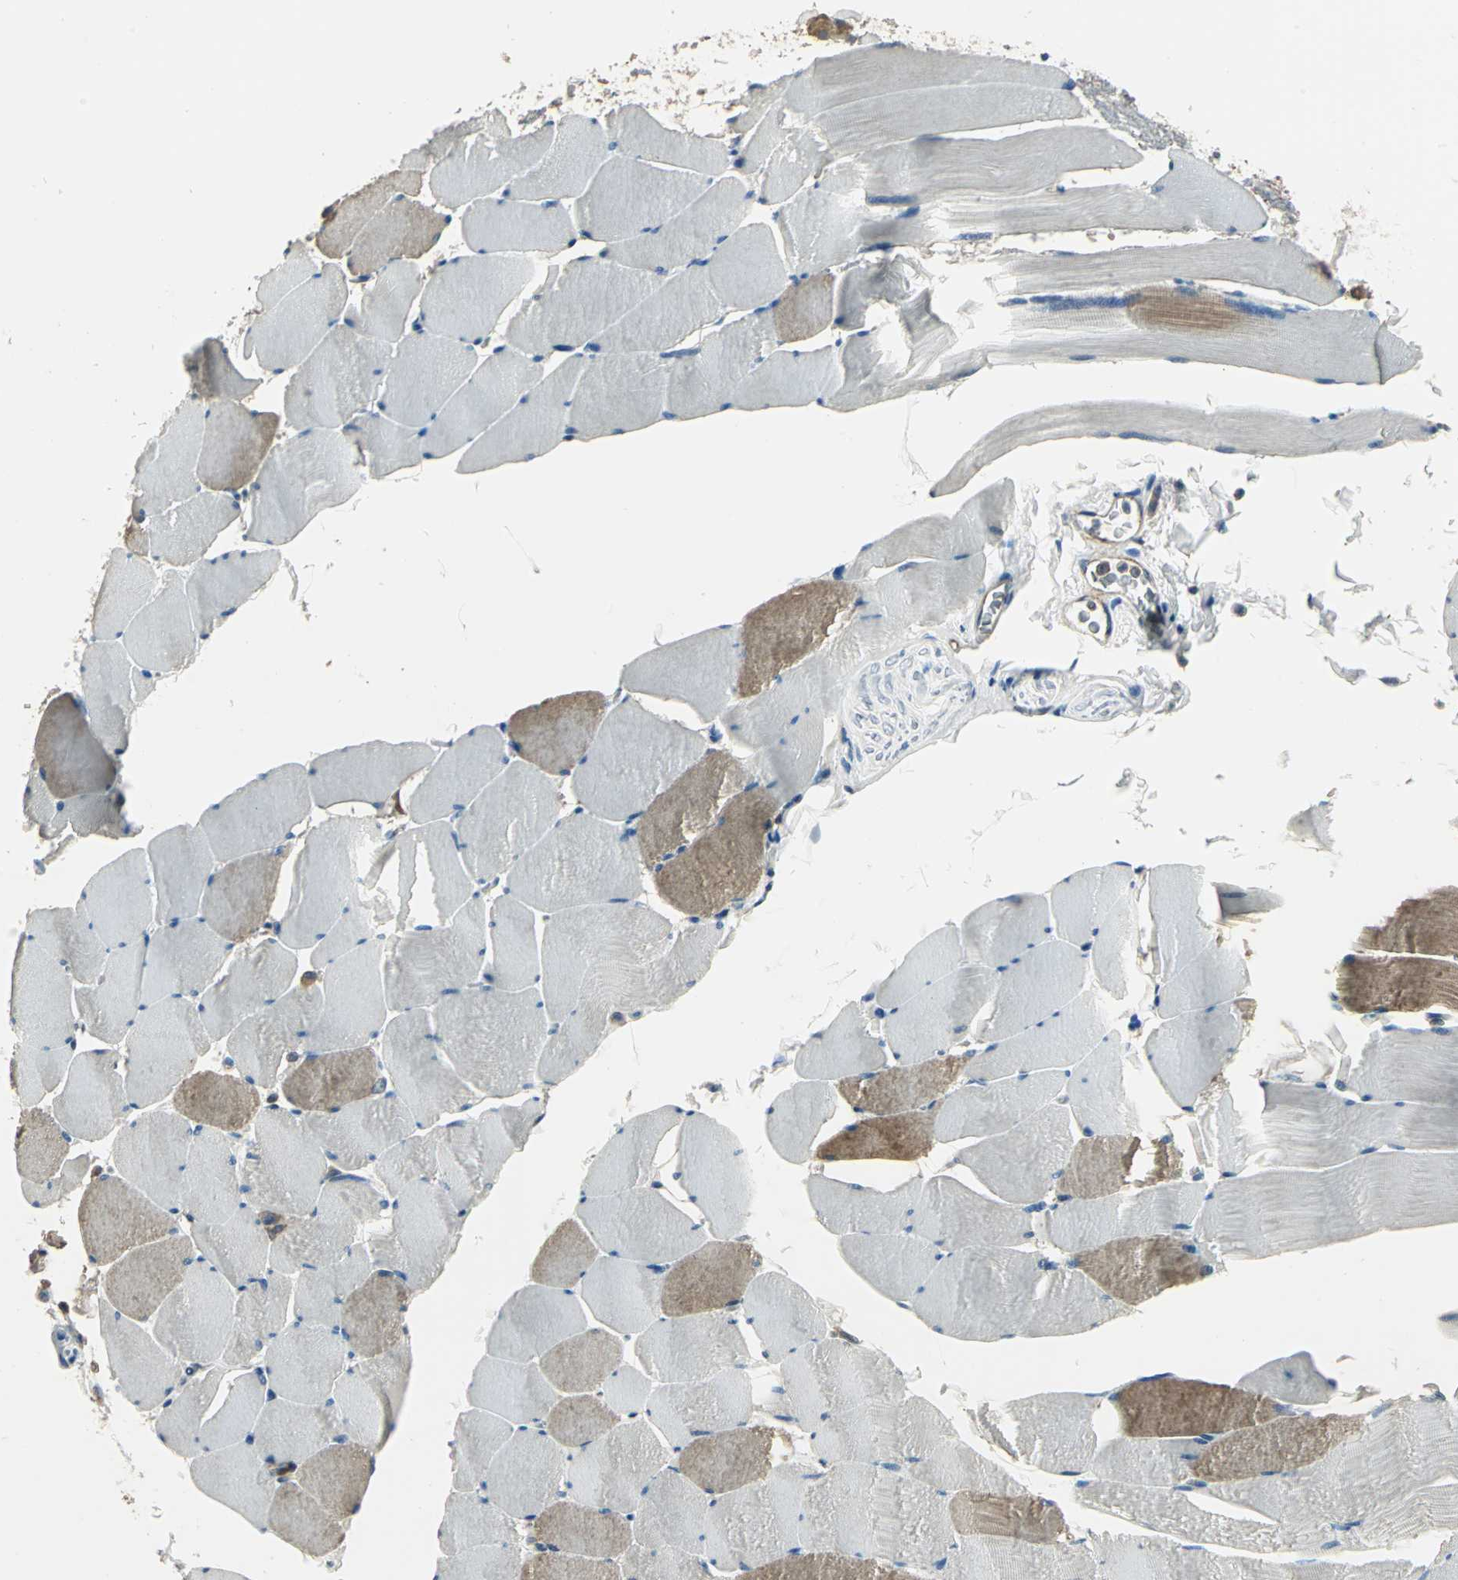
{"staining": {"intensity": "strong", "quantity": "25%-75%", "location": "cytoplasmic/membranous"}, "tissue": "skeletal muscle", "cell_type": "Myocytes", "image_type": "normal", "snomed": [{"axis": "morphology", "description": "Normal tissue, NOS"}, {"axis": "topography", "description": "Skeletal muscle"}], "caption": "Immunohistochemistry (IHC) staining of benign skeletal muscle, which displays high levels of strong cytoplasmic/membranous expression in about 25%-75% of myocytes indicating strong cytoplasmic/membranous protein staining. The staining was performed using DAB (3,3'-diaminobenzidine) (brown) for protein detection and nuclei were counterstained in hematoxylin (blue).", "gene": "RAPGEF1", "patient": {"sex": "male", "age": 62}}